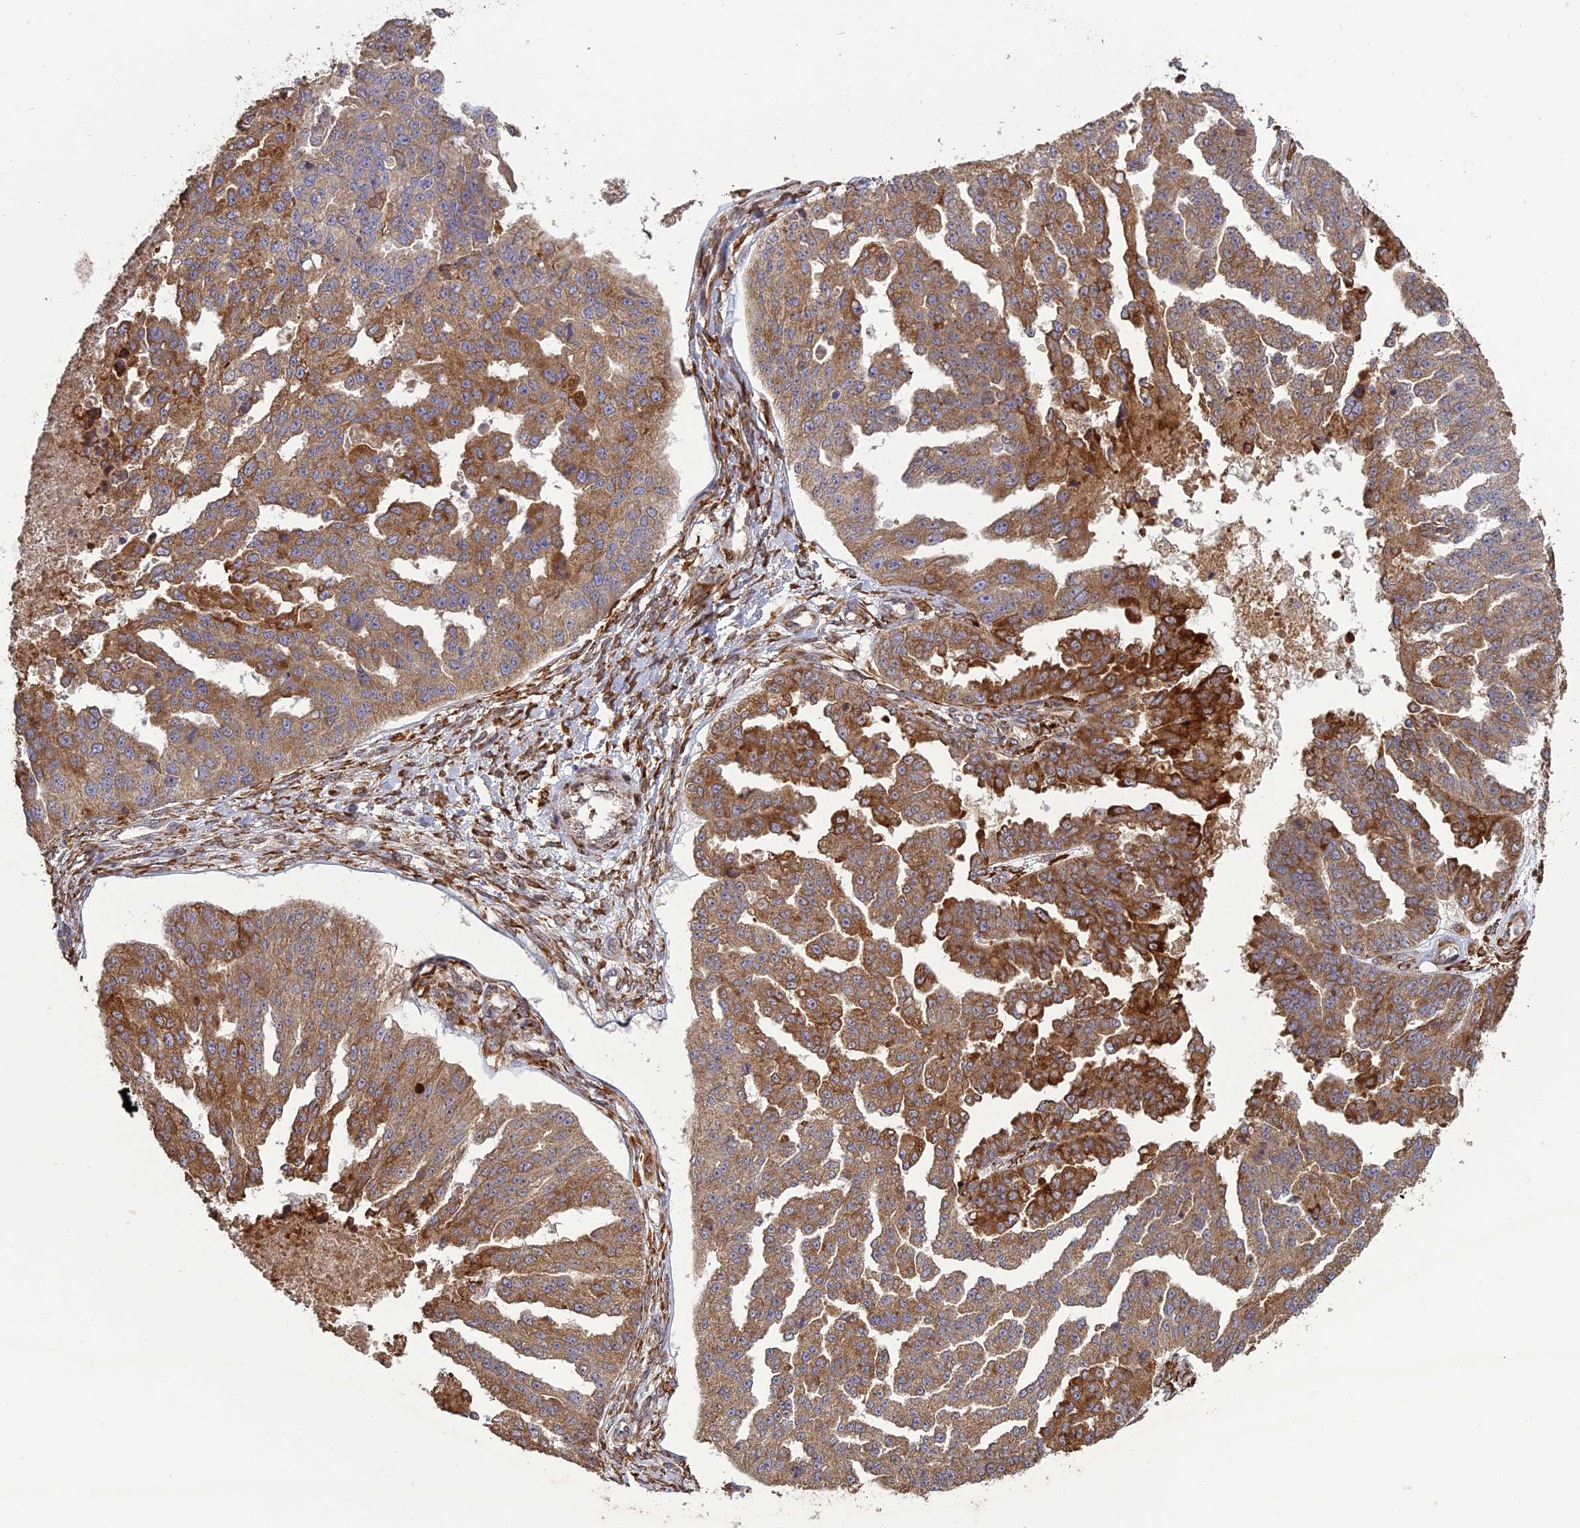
{"staining": {"intensity": "moderate", "quantity": ">75%", "location": "cytoplasmic/membranous"}, "tissue": "ovarian cancer", "cell_type": "Tumor cells", "image_type": "cancer", "snomed": [{"axis": "morphology", "description": "Cystadenocarcinoma, serous, NOS"}, {"axis": "topography", "description": "Ovary"}], "caption": "Brown immunohistochemical staining in human ovarian serous cystadenocarcinoma demonstrates moderate cytoplasmic/membranous positivity in approximately >75% of tumor cells.", "gene": "PPIC", "patient": {"sex": "female", "age": 58}}